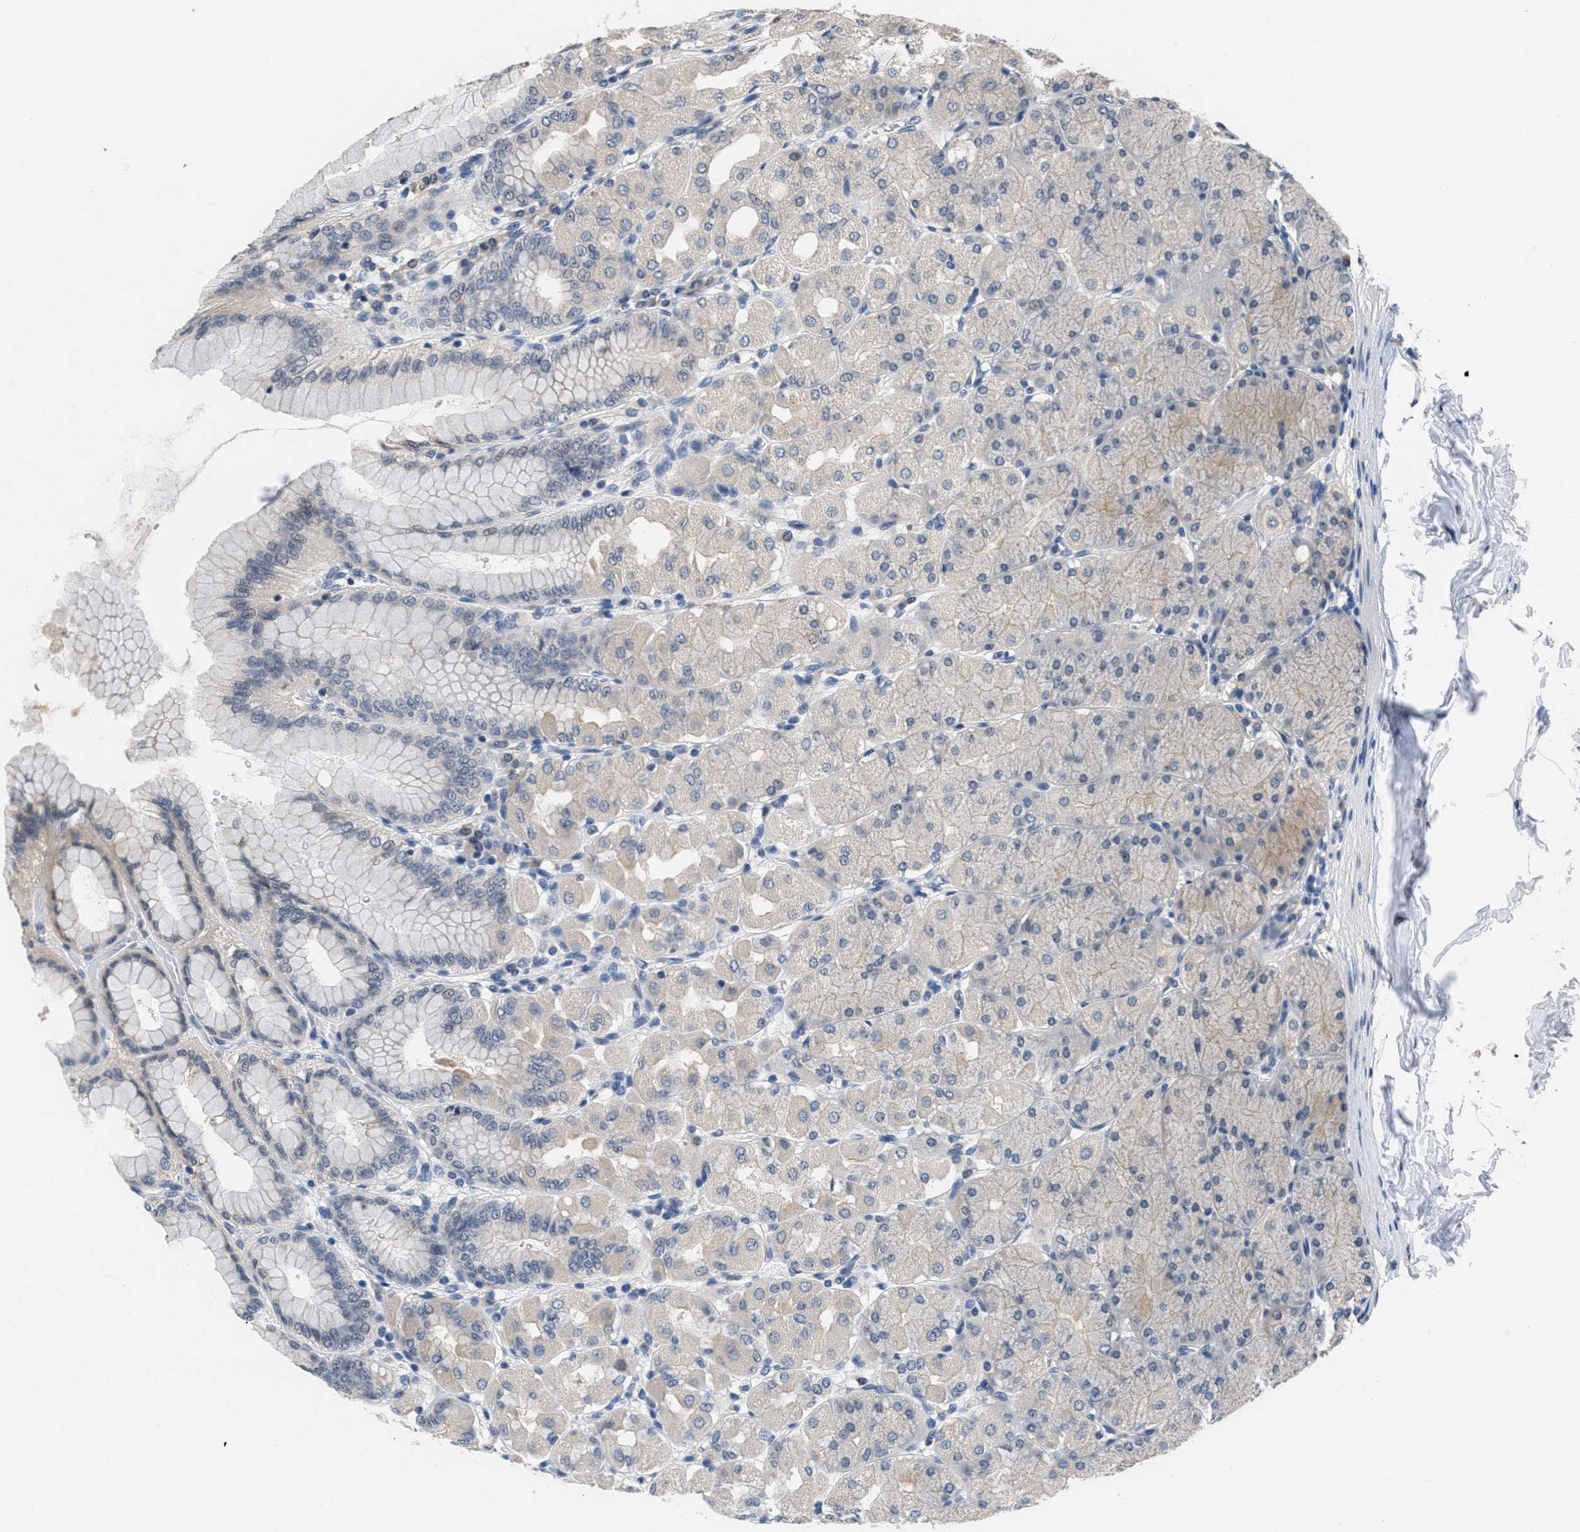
{"staining": {"intensity": "weak", "quantity": "<25%", "location": "cytoplasmic/membranous"}, "tissue": "stomach", "cell_type": "Glandular cells", "image_type": "normal", "snomed": [{"axis": "morphology", "description": "Normal tissue, NOS"}, {"axis": "topography", "description": "Stomach, upper"}], "caption": "Immunohistochemical staining of unremarkable human stomach exhibits no significant expression in glandular cells.", "gene": "ANGPT1", "patient": {"sex": "female", "age": 56}}